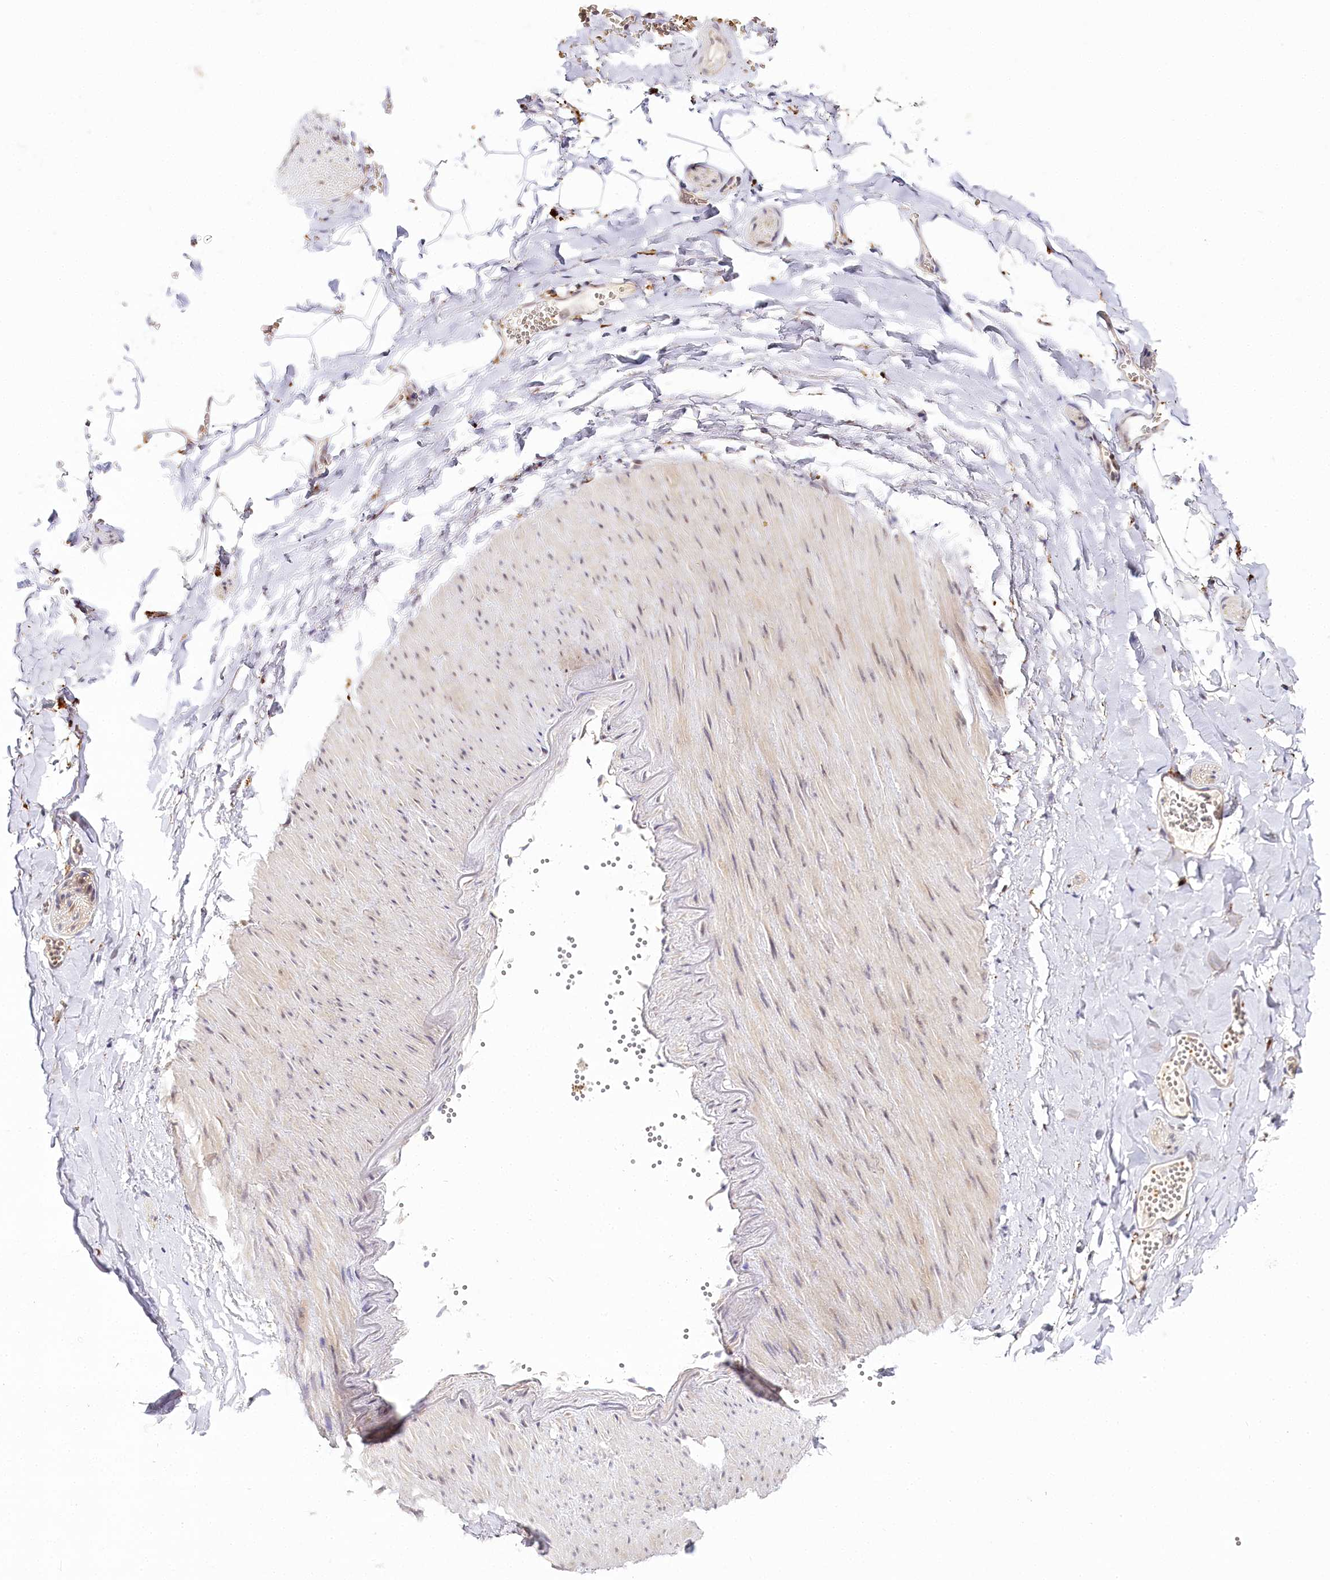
{"staining": {"intensity": "weak", "quantity": "25%-75%", "location": "nuclear"}, "tissue": "adipose tissue", "cell_type": "Adipocytes", "image_type": "normal", "snomed": [{"axis": "morphology", "description": "Normal tissue, NOS"}, {"axis": "topography", "description": "Gallbladder"}, {"axis": "topography", "description": "Peripheral nerve tissue"}], "caption": "Adipocytes exhibit weak nuclear staining in approximately 25%-75% of cells in benign adipose tissue.", "gene": "WDR36", "patient": {"sex": "male", "age": 38}}